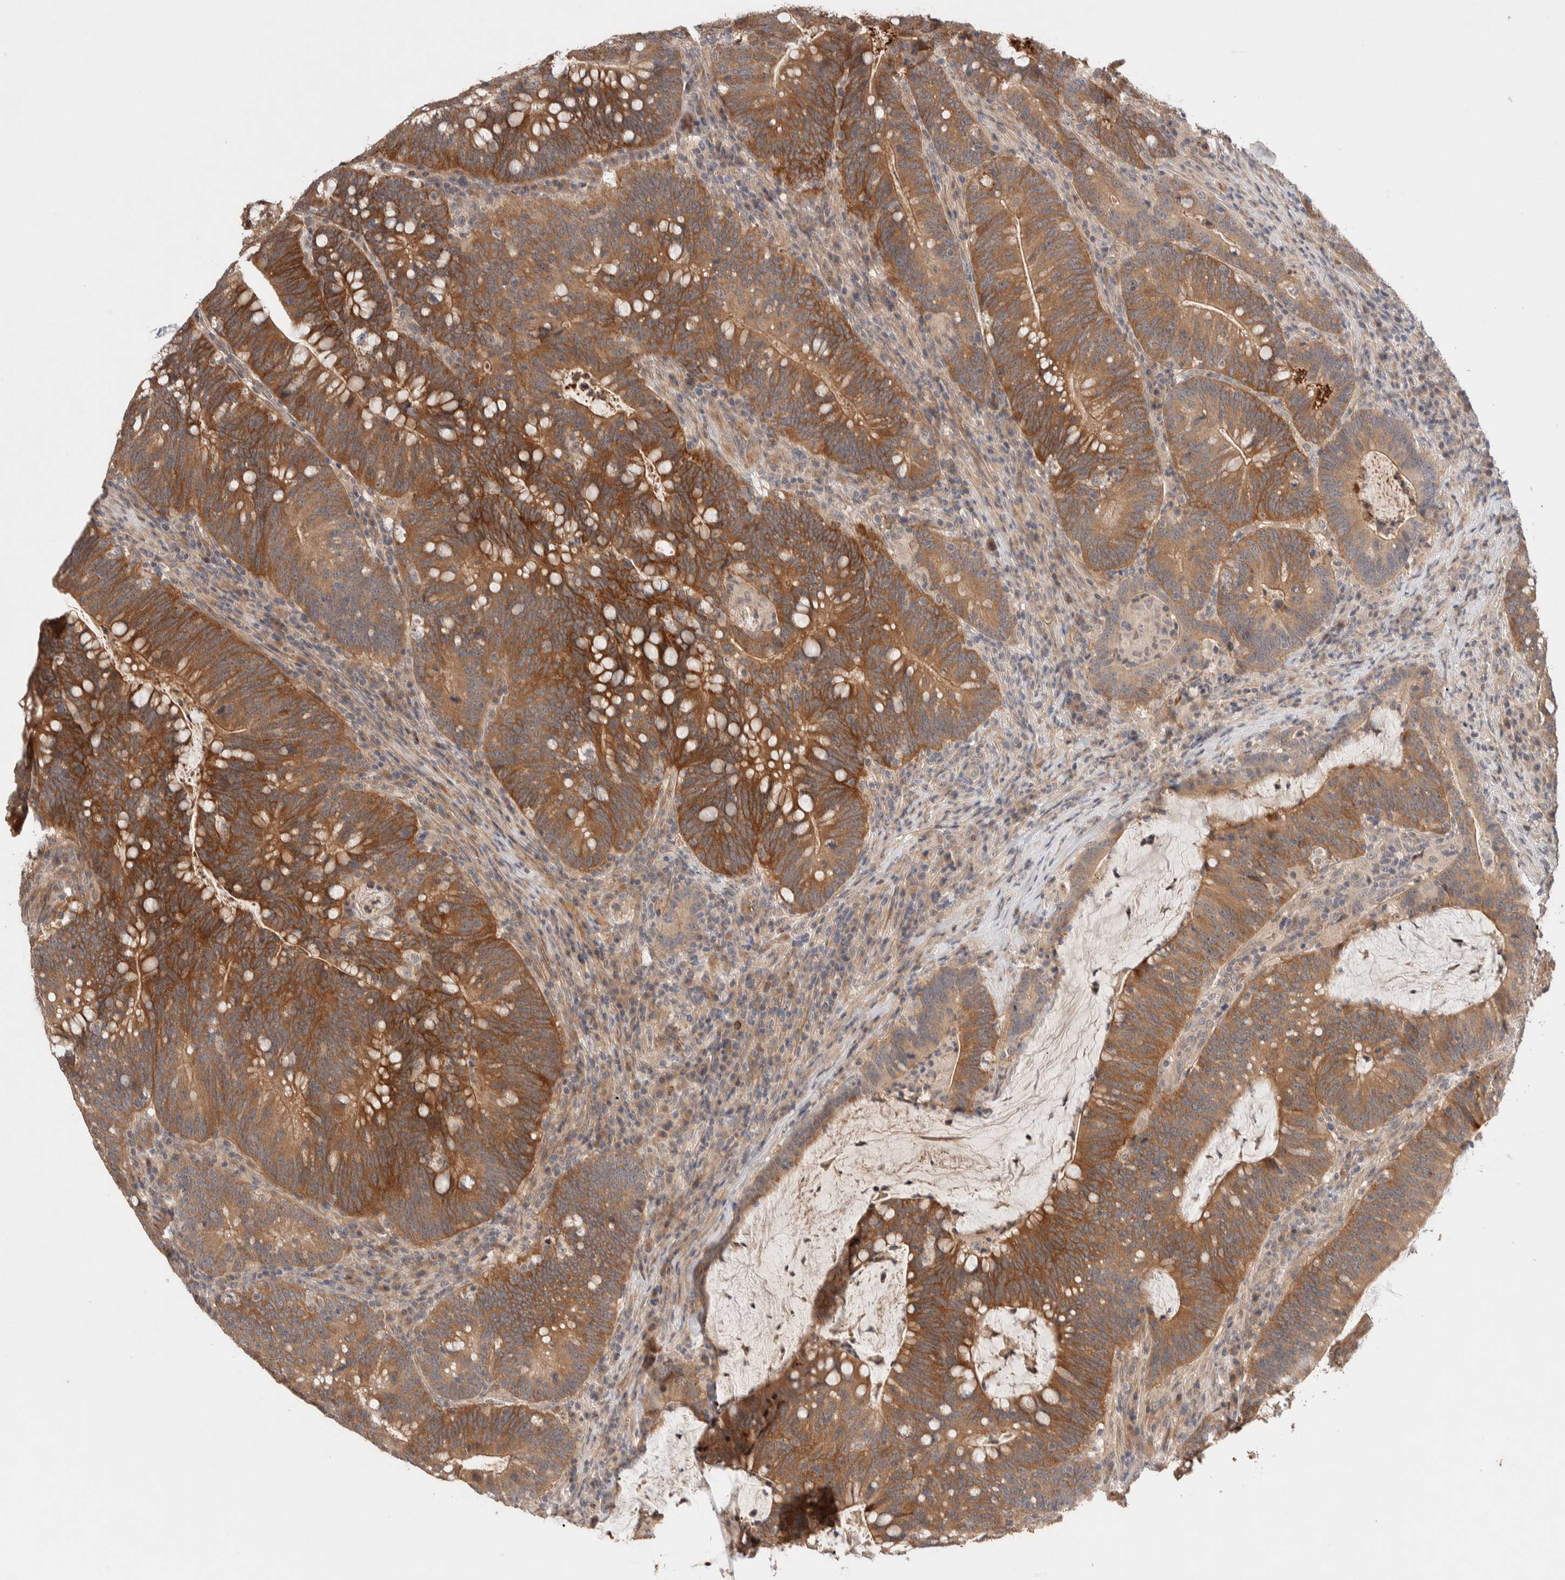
{"staining": {"intensity": "strong", "quantity": ">75%", "location": "cytoplasmic/membranous"}, "tissue": "colorectal cancer", "cell_type": "Tumor cells", "image_type": "cancer", "snomed": [{"axis": "morphology", "description": "Adenocarcinoma, NOS"}, {"axis": "topography", "description": "Colon"}], "caption": "Immunohistochemical staining of adenocarcinoma (colorectal) reveals high levels of strong cytoplasmic/membranous protein expression in about >75% of tumor cells.", "gene": "CASK", "patient": {"sex": "female", "age": 66}}